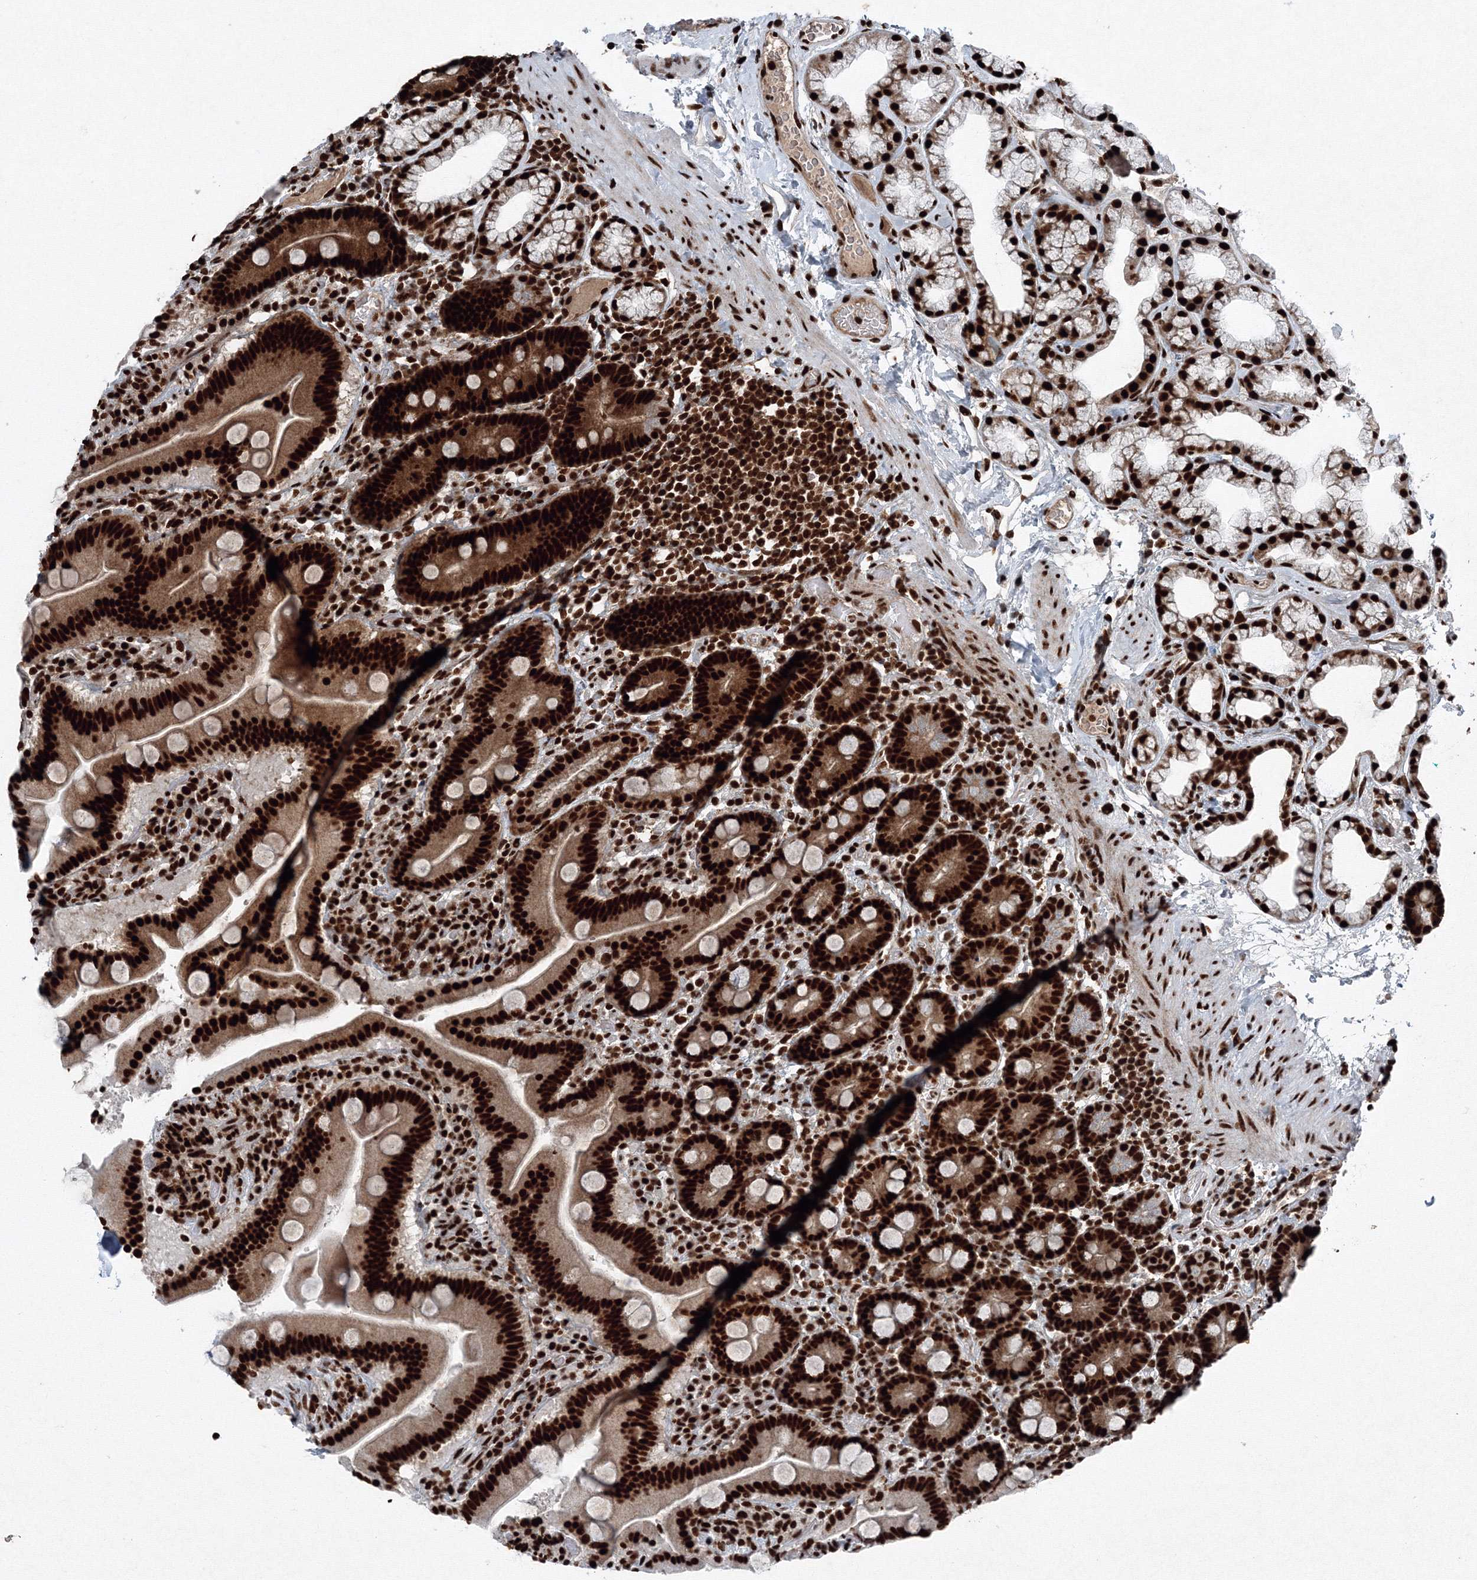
{"staining": {"intensity": "strong", "quantity": ">75%", "location": "nuclear"}, "tissue": "duodenum", "cell_type": "Glandular cells", "image_type": "normal", "snomed": [{"axis": "morphology", "description": "Normal tissue, NOS"}, {"axis": "topography", "description": "Duodenum"}], "caption": "This image shows immunohistochemistry staining of normal duodenum, with high strong nuclear expression in about >75% of glandular cells.", "gene": "SNRPC", "patient": {"sex": "male", "age": 55}}